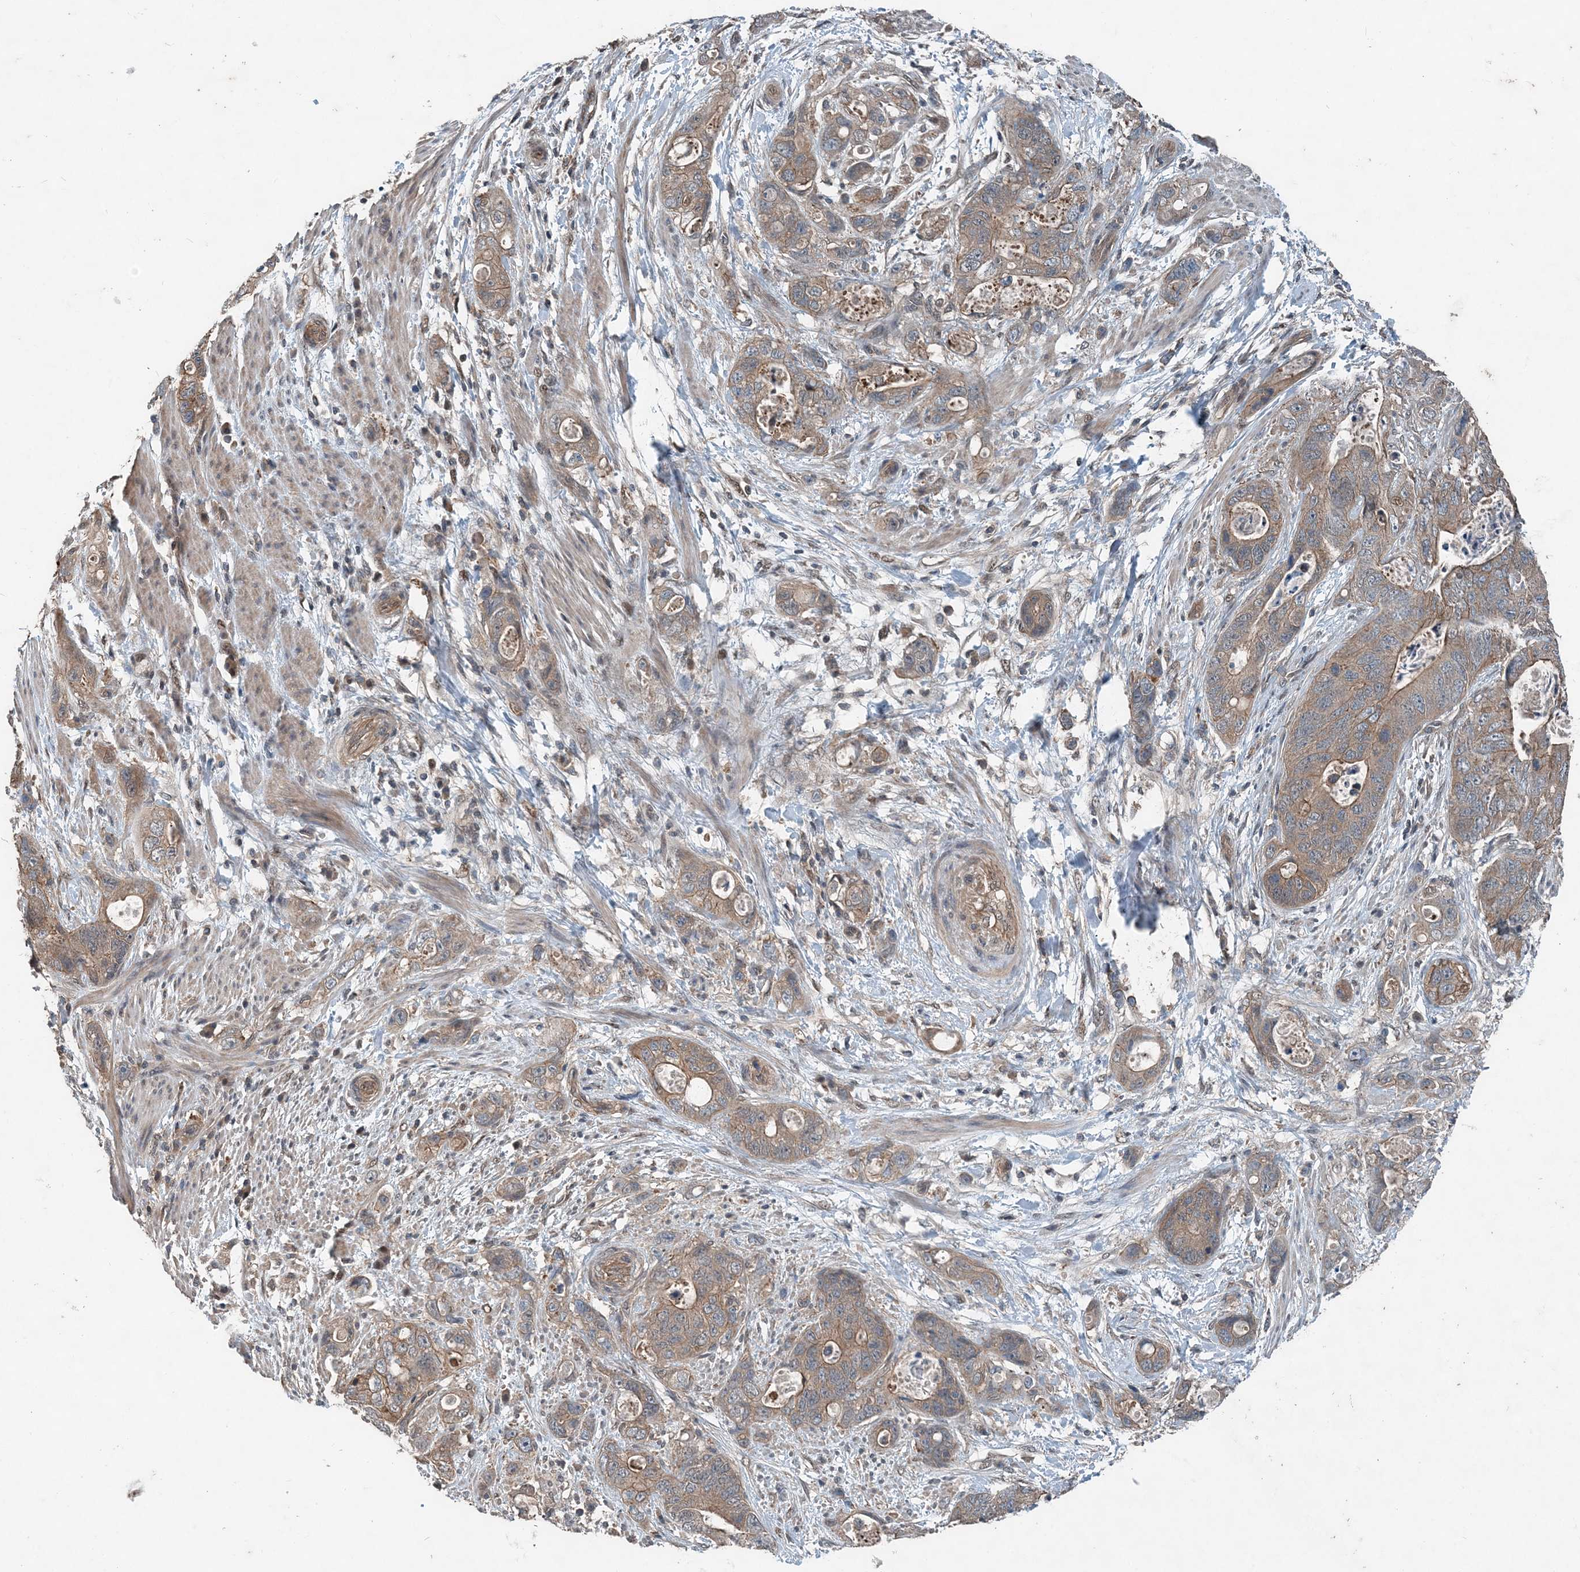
{"staining": {"intensity": "moderate", "quantity": ">75%", "location": "cytoplasmic/membranous"}, "tissue": "stomach cancer", "cell_type": "Tumor cells", "image_type": "cancer", "snomed": [{"axis": "morphology", "description": "Adenocarcinoma, NOS"}, {"axis": "topography", "description": "Stomach"}], "caption": "A medium amount of moderate cytoplasmic/membranous expression is appreciated in approximately >75% of tumor cells in stomach cancer tissue.", "gene": "SMPD3", "patient": {"sex": "female", "age": 89}}